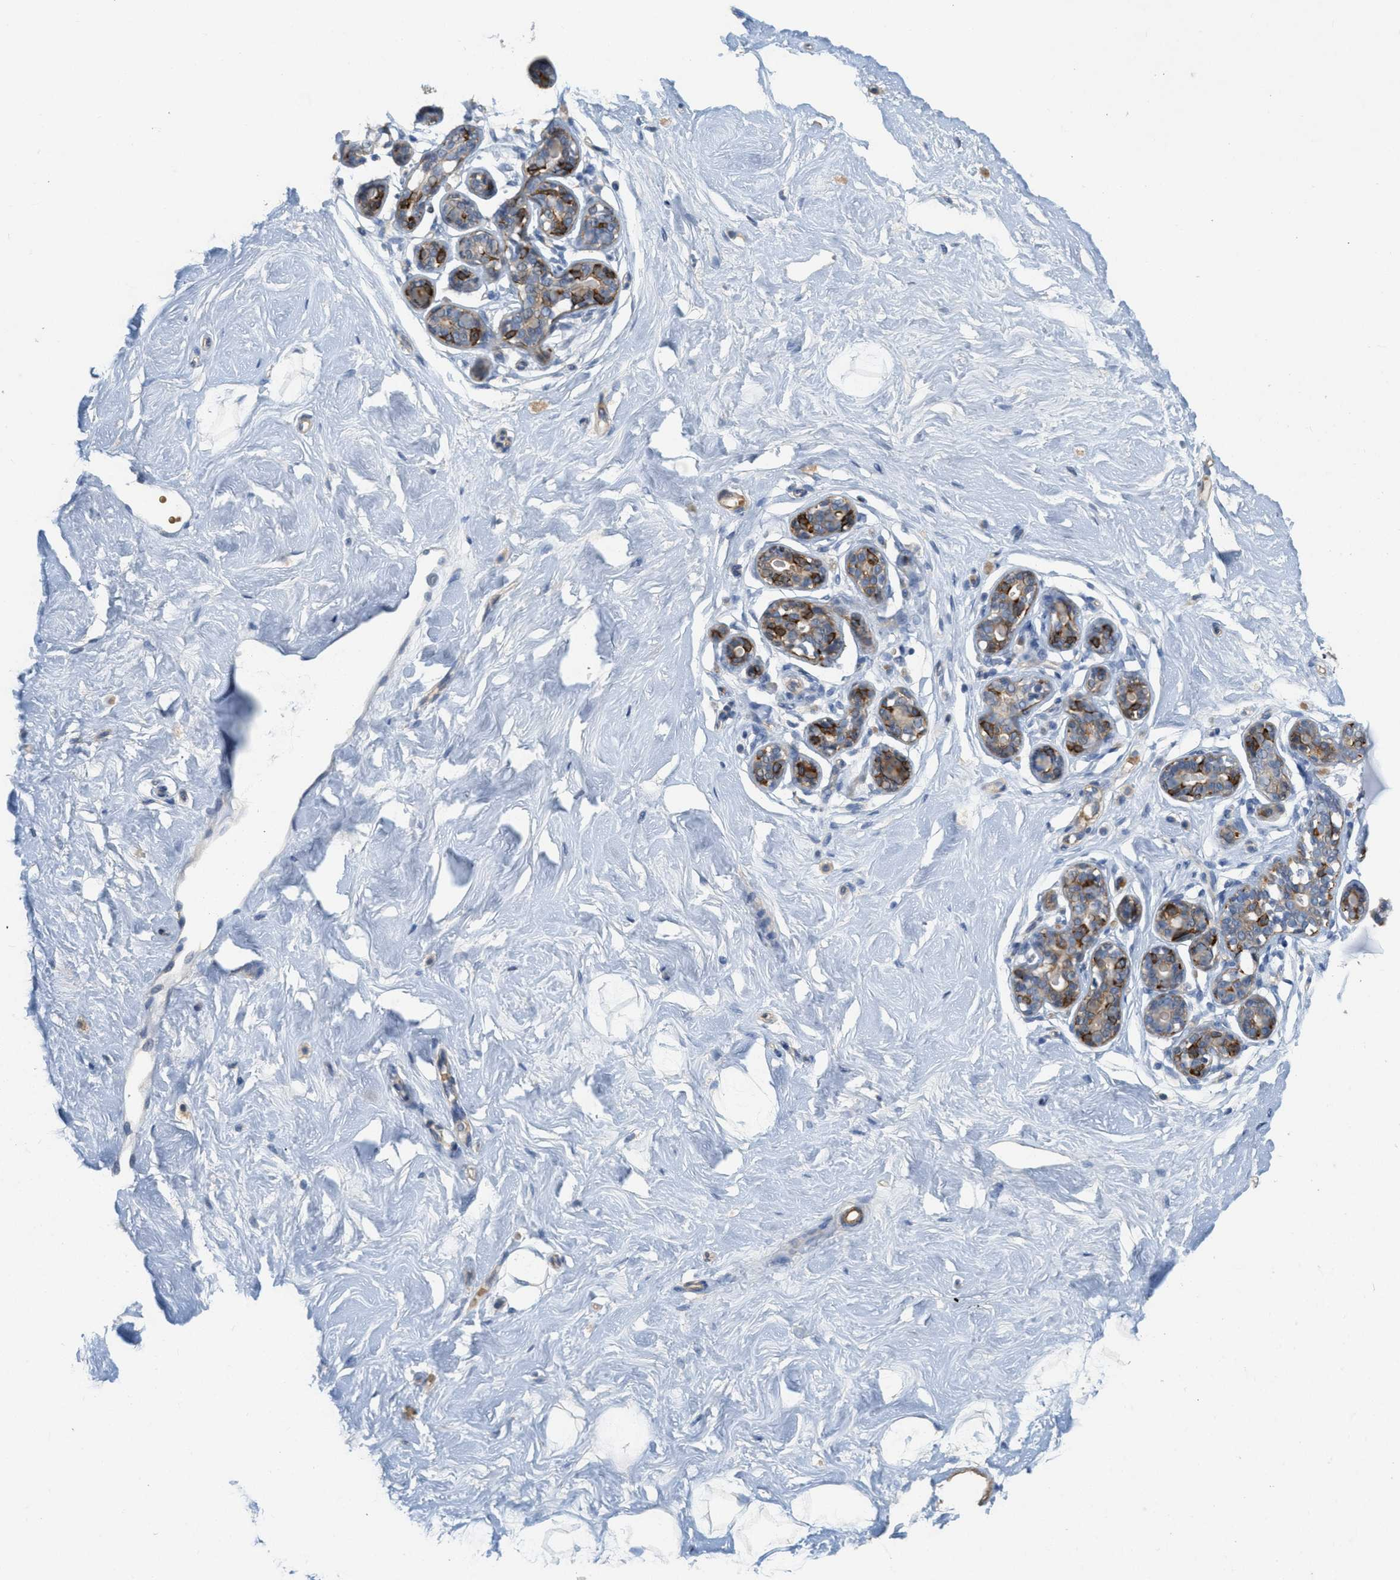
{"staining": {"intensity": "negative", "quantity": "none", "location": "none"}, "tissue": "breast", "cell_type": "Adipocytes", "image_type": "normal", "snomed": [{"axis": "morphology", "description": "Normal tissue, NOS"}, {"axis": "topography", "description": "Breast"}], "caption": "Adipocytes show no significant protein expression in benign breast. Nuclei are stained in blue.", "gene": "MRS2", "patient": {"sex": "female", "age": 23}}